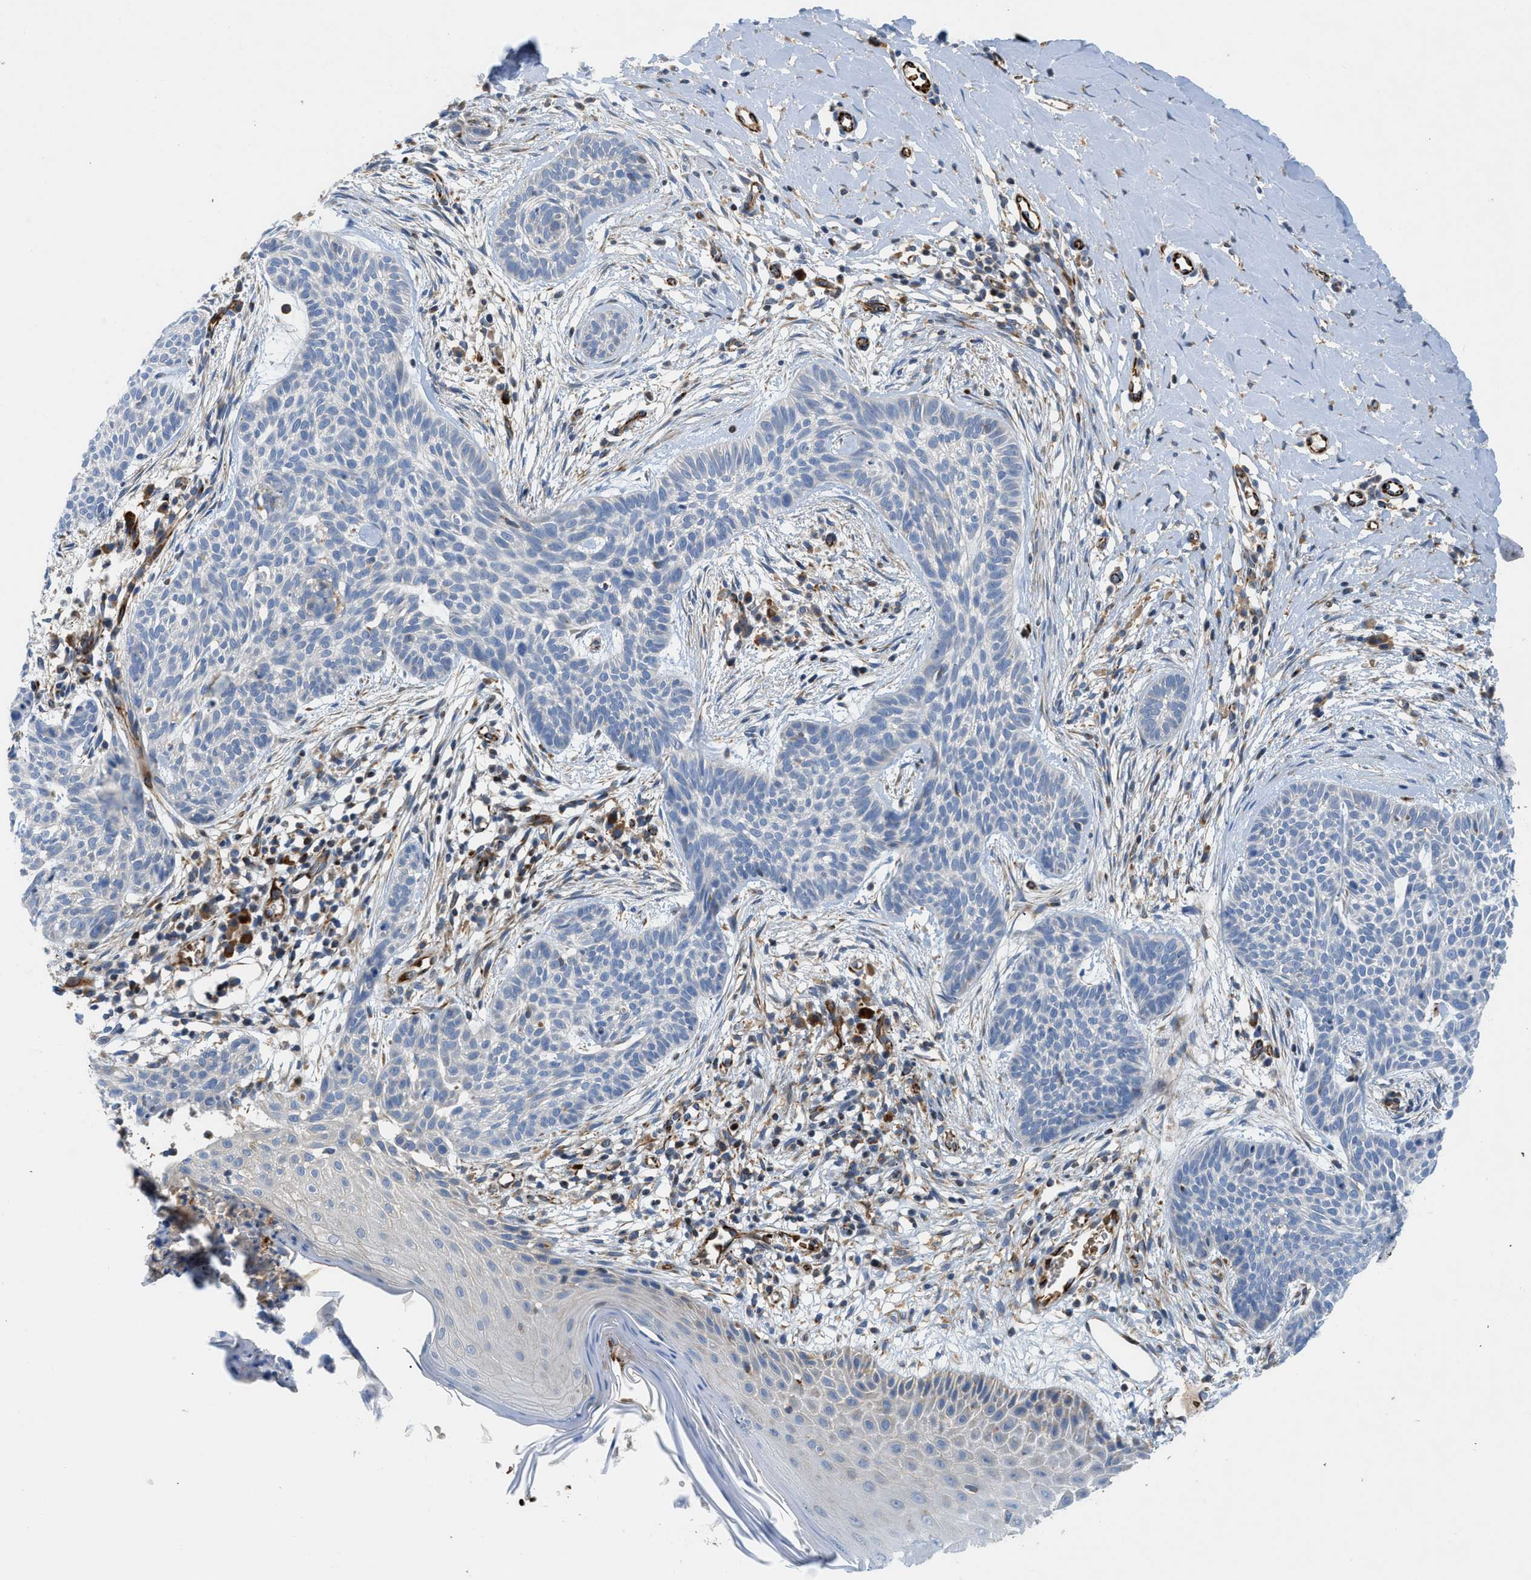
{"staining": {"intensity": "negative", "quantity": "none", "location": "none"}, "tissue": "skin cancer", "cell_type": "Tumor cells", "image_type": "cancer", "snomed": [{"axis": "morphology", "description": "Basal cell carcinoma"}, {"axis": "topography", "description": "Skin"}], "caption": "There is no significant staining in tumor cells of basal cell carcinoma (skin).", "gene": "ZNF831", "patient": {"sex": "female", "age": 59}}